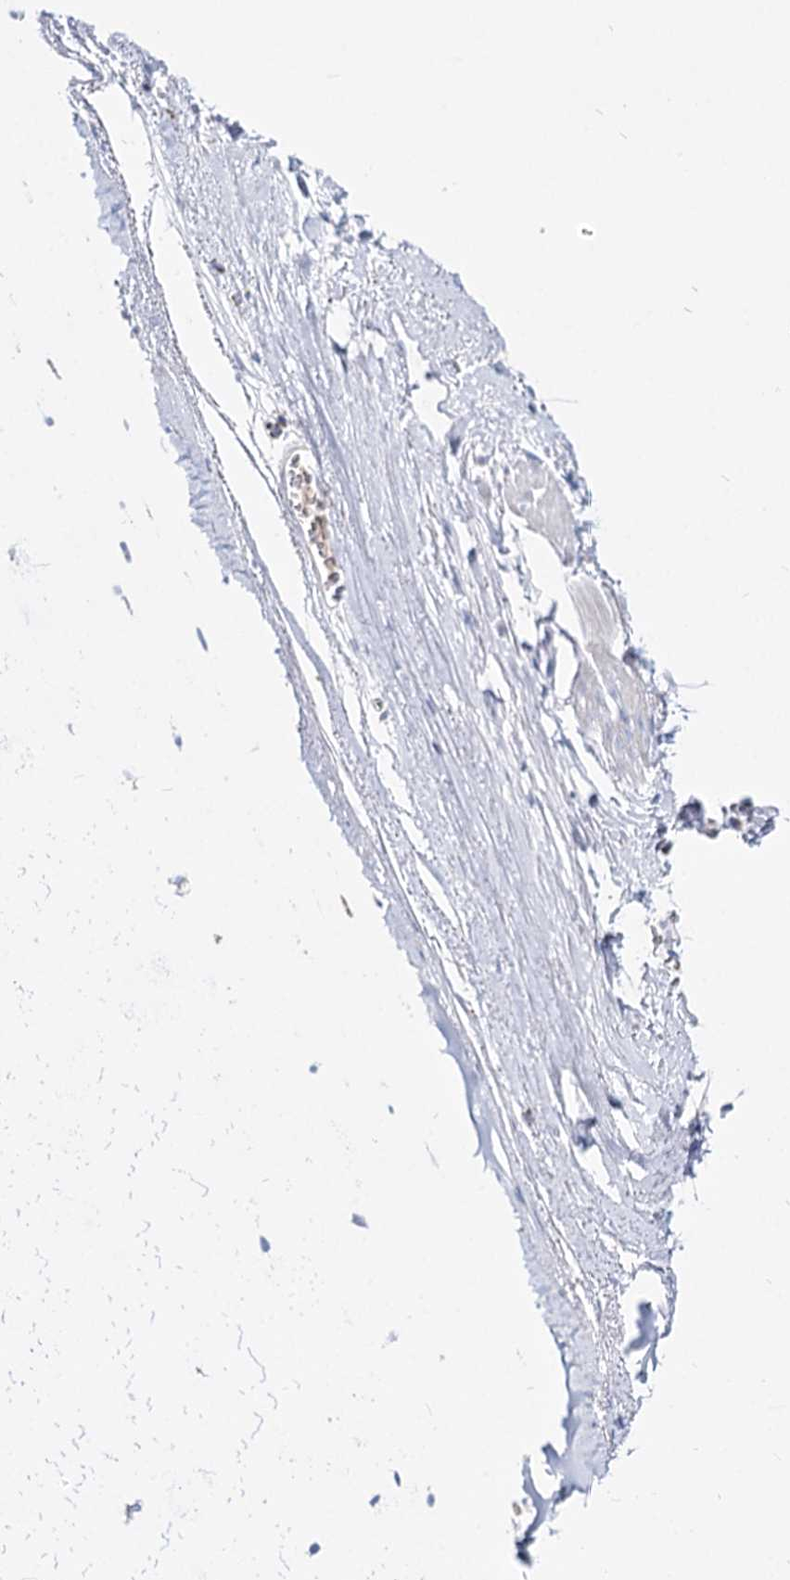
{"staining": {"intensity": "negative", "quantity": "none", "location": "none"}, "tissue": "adipose tissue", "cell_type": "Adipocytes", "image_type": "normal", "snomed": [{"axis": "morphology", "description": "Normal tissue, NOS"}, {"axis": "topography", "description": "Lymph node"}, {"axis": "topography", "description": "Bronchus"}], "caption": "Immunohistochemical staining of unremarkable adipose tissue displays no significant expression in adipocytes.", "gene": "MCCC2", "patient": {"sex": "male", "age": 63}}